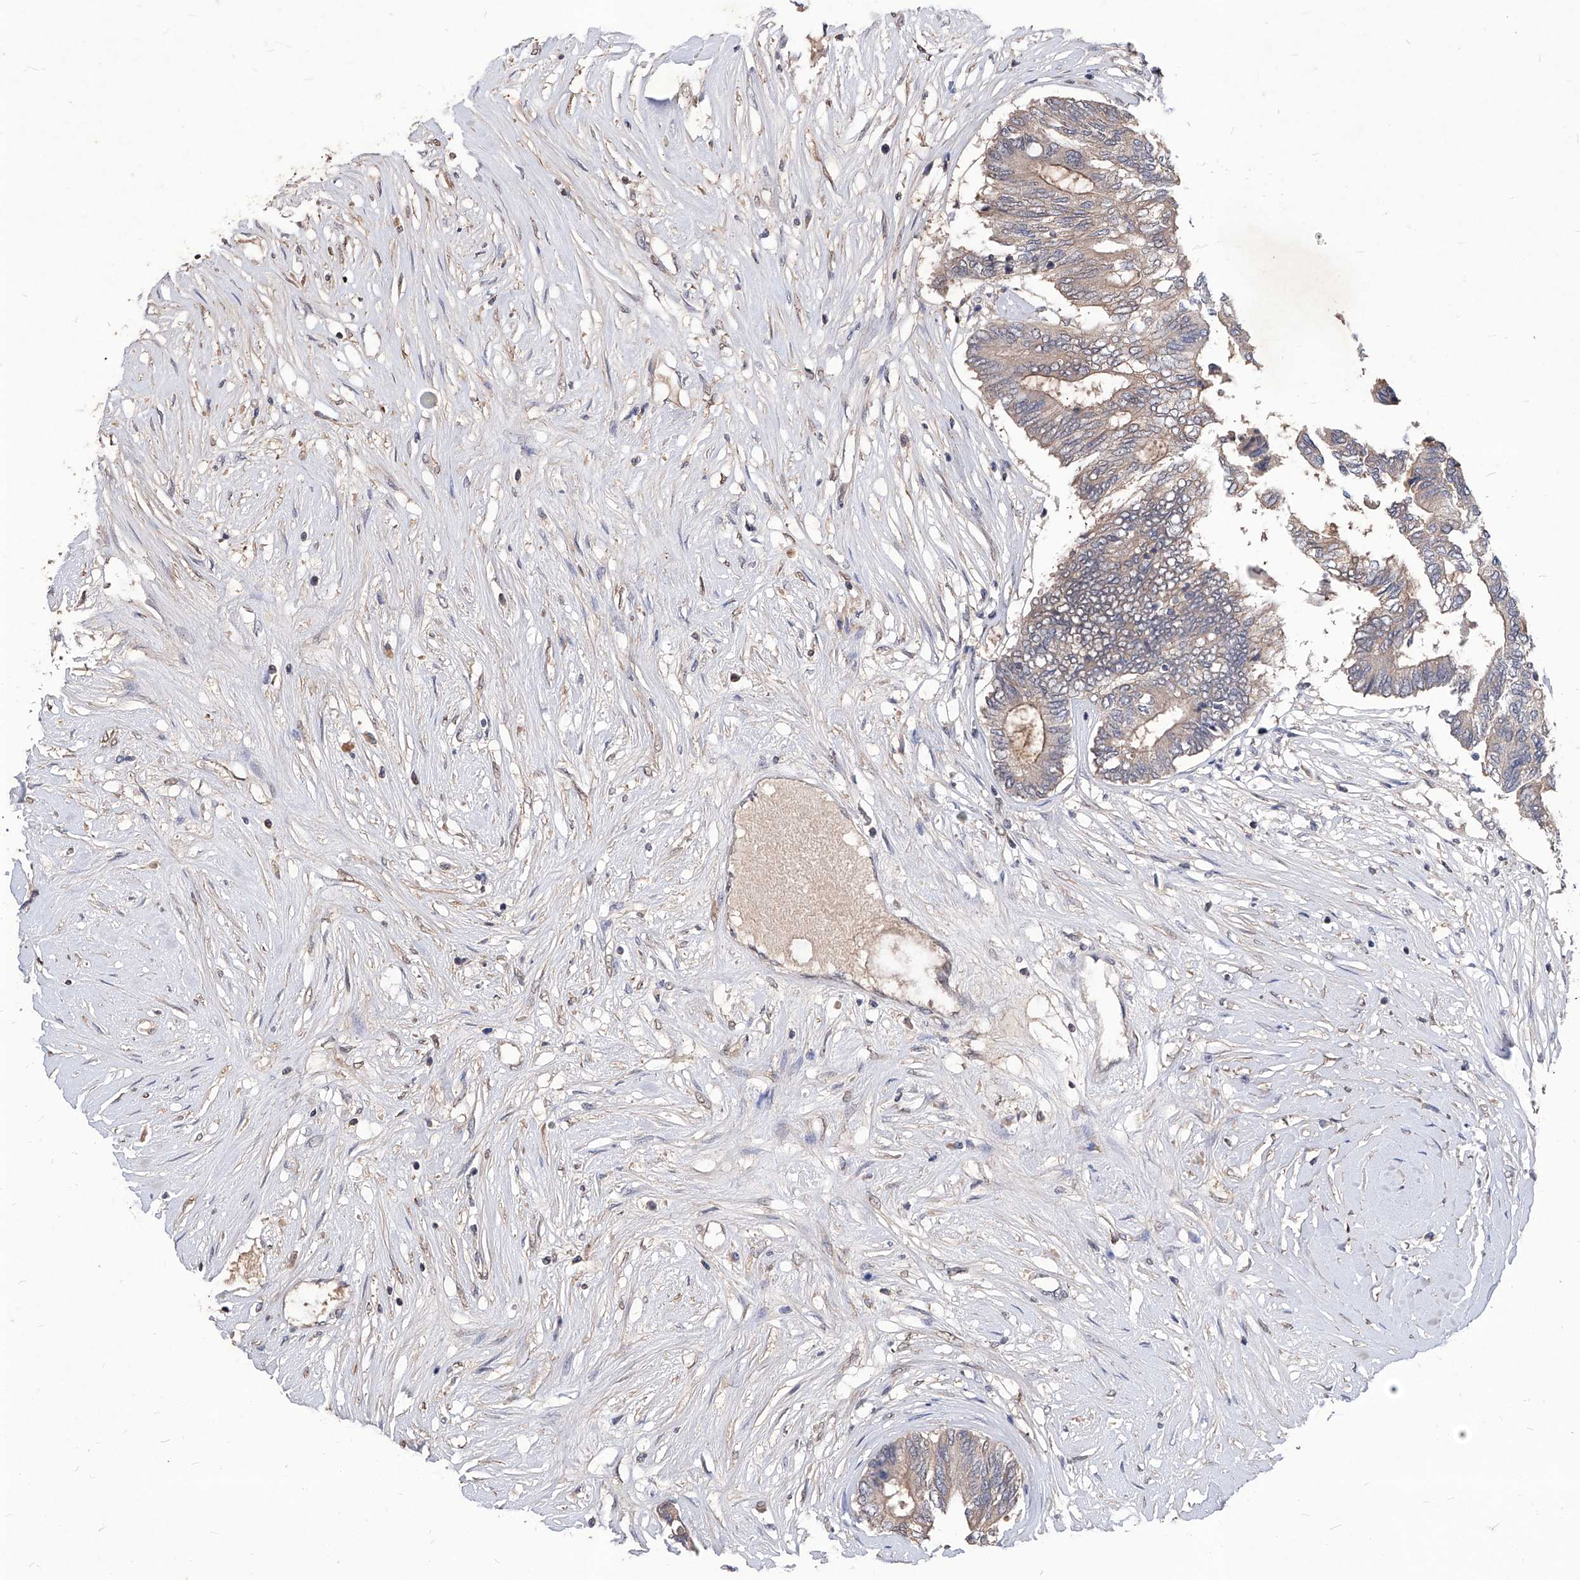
{"staining": {"intensity": "weak", "quantity": ">75%", "location": "cytoplasmic/membranous"}, "tissue": "colorectal cancer", "cell_type": "Tumor cells", "image_type": "cancer", "snomed": [{"axis": "morphology", "description": "Adenocarcinoma, NOS"}, {"axis": "topography", "description": "Rectum"}], "caption": "Immunohistochemistry (IHC) photomicrograph of colorectal adenocarcinoma stained for a protein (brown), which shows low levels of weak cytoplasmic/membranous staining in about >75% of tumor cells.", "gene": "SYNGR1", "patient": {"sex": "male", "age": 63}}